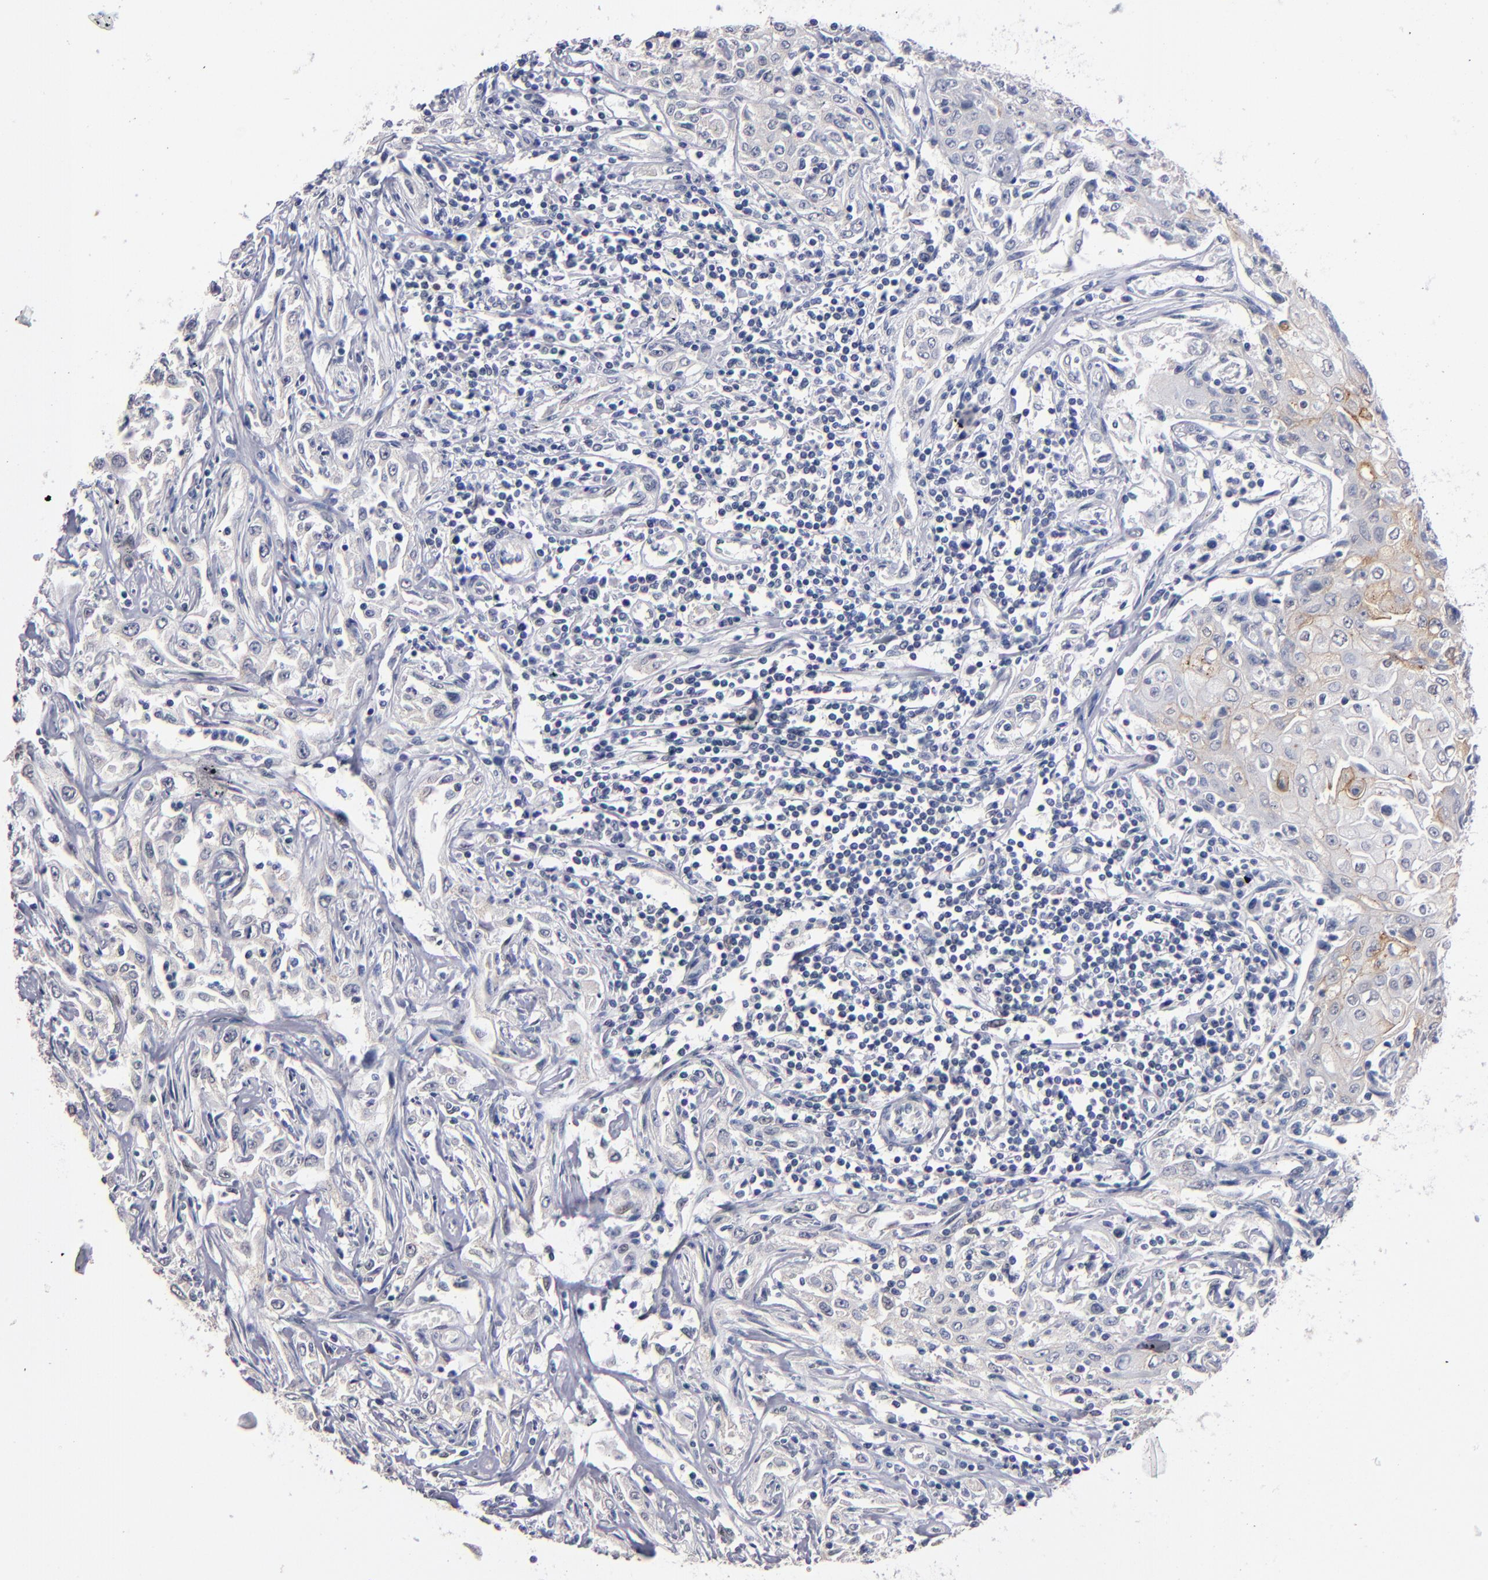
{"staining": {"intensity": "weak", "quantity": "25%-75%", "location": "cytoplasmic/membranous"}, "tissue": "head and neck cancer", "cell_type": "Tumor cells", "image_type": "cancer", "snomed": [{"axis": "morphology", "description": "Squamous cell carcinoma, NOS"}, {"axis": "topography", "description": "Oral tissue"}, {"axis": "topography", "description": "Head-Neck"}], "caption": "DAB immunohistochemical staining of head and neck squamous cell carcinoma demonstrates weak cytoplasmic/membranous protein expression in about 25%-75% of tumor cells.", "gene": "MN1", "patient": {"sex": "female", "age": 76}}